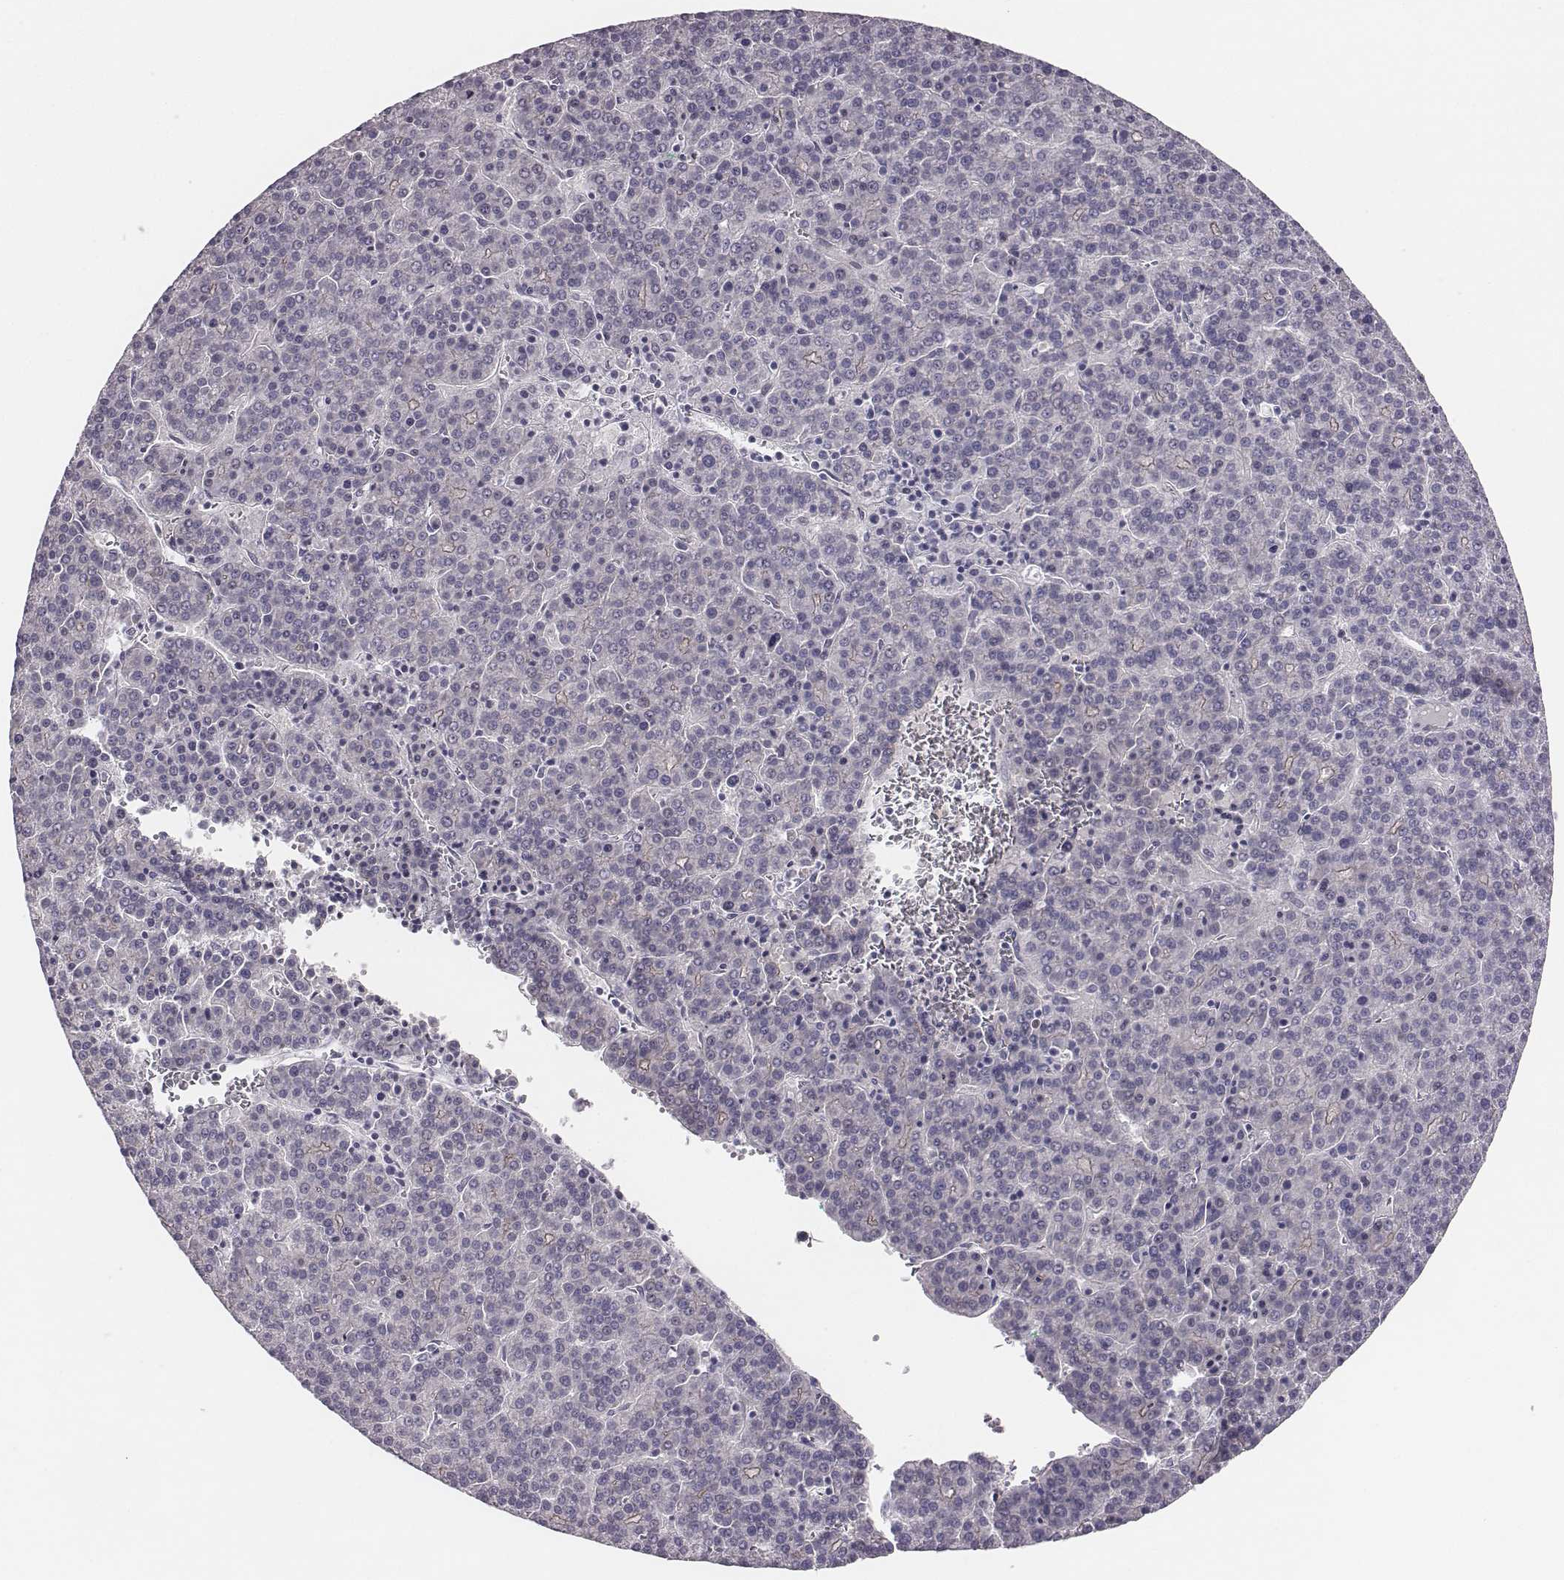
{"staining": {"intensity": "negative", "quantity": "none", "location": "none"}, "tissue": "liver cancer", "cell_type": "Tumor cells", "image_type": "cancer", "snomed": [{"axis": "morphology", "description": "Carcinoma, Hepatocellular, NOS"}, {"axis": "topography", "description": "Liver"}], "caption": "A photomicrograph of liver cancer (hepatocellular carcinoma) stained for a protein demonstrates no brown staining in tumor cells.", "gene": "CACNG4", "patient": {"sex": "female", "age": 58}}